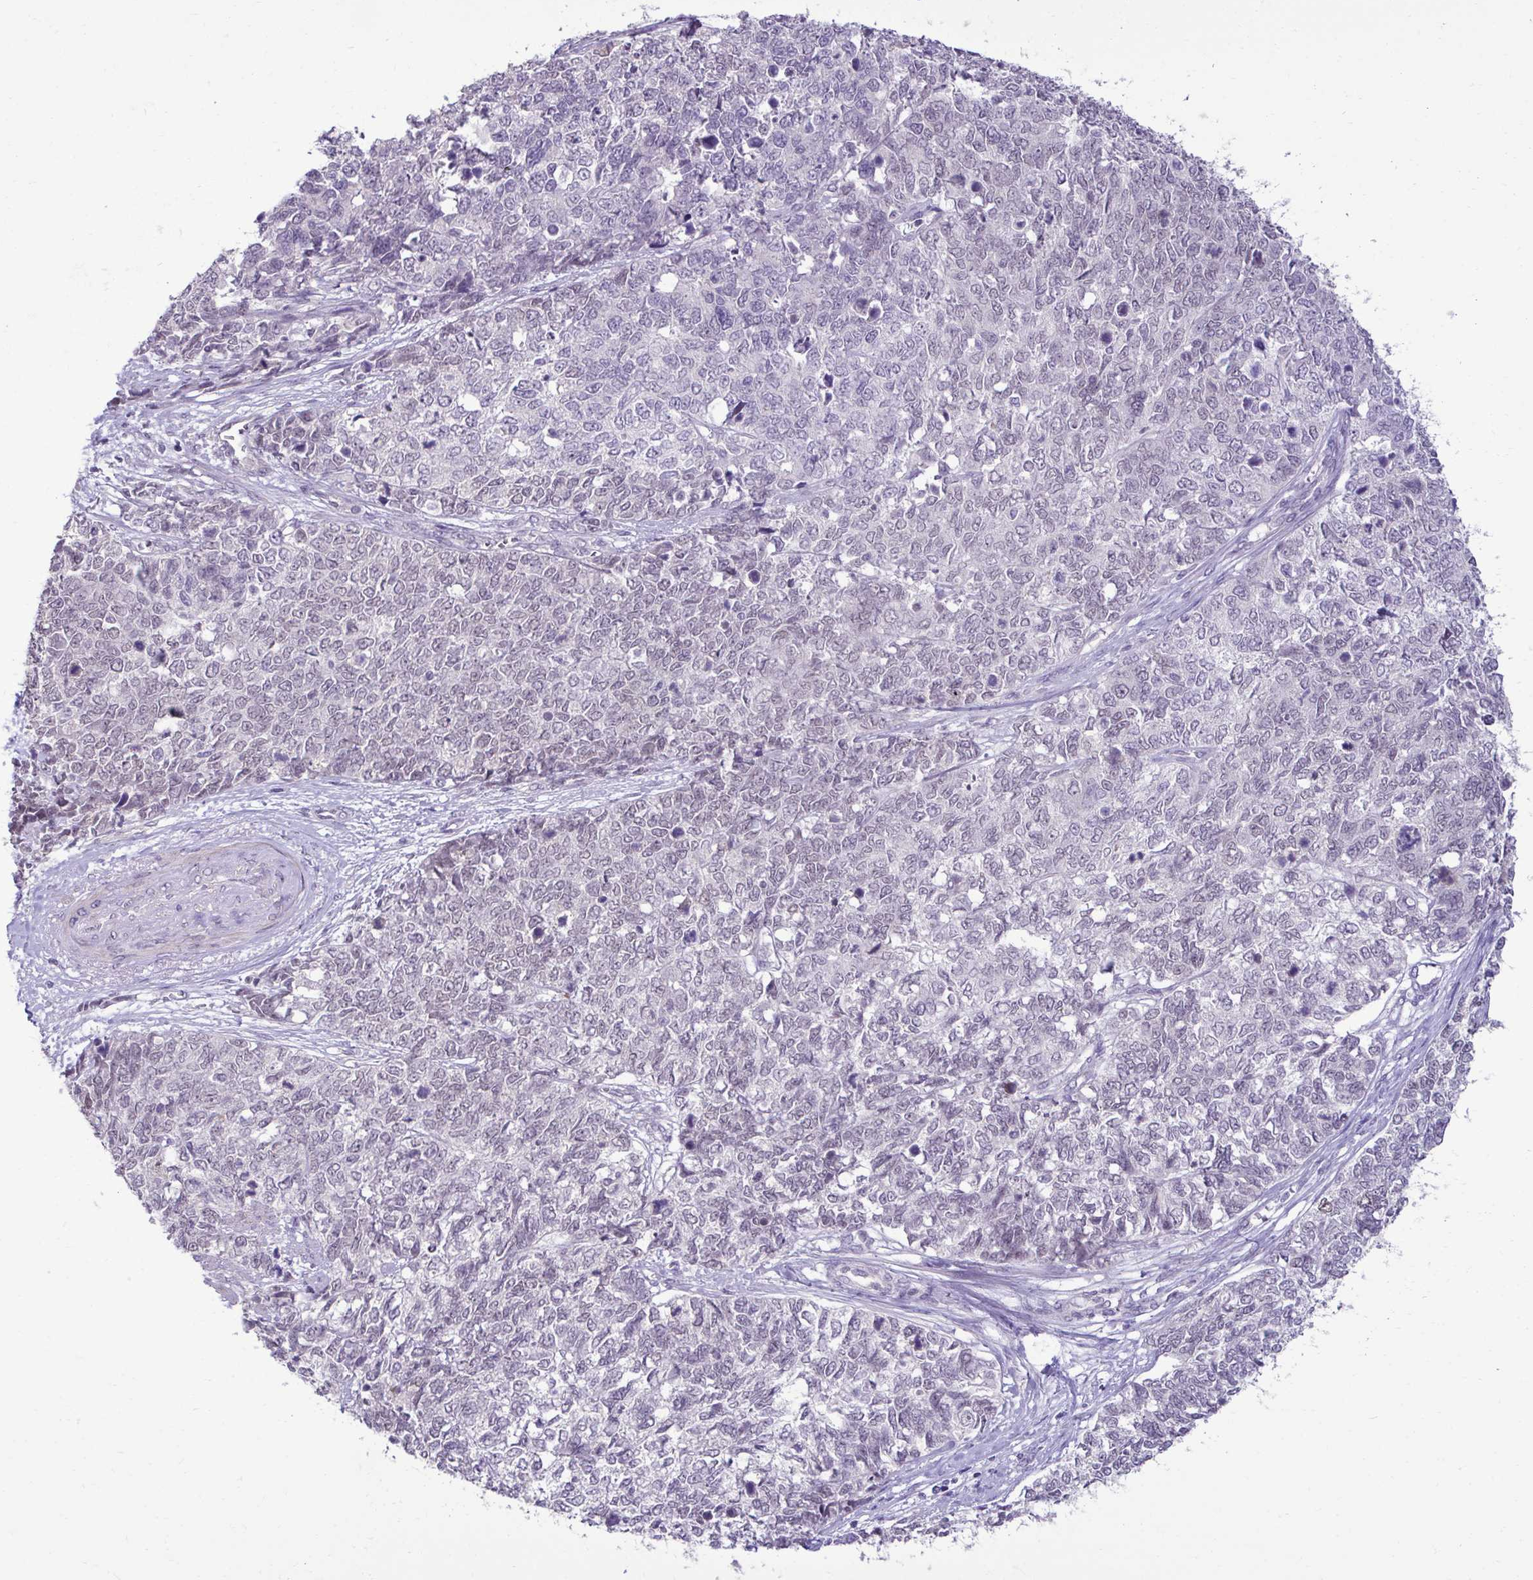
{"staining": {"intensity": "negative", "quantity": "none", "location": "none"}, "tissue": "cervical cancer", "cell_type": "Tumor cells", "image_type": "cancer", "snomed": [{"axis": "morphology", "description": "Adenocarcinoma, NOS"}, {"axis": "topography", "description": "Cervix"}], "caption": "This is an IHC photomicrograph of adenocarcinoma (cervical). There is no staining in tumor cells.", "gene": "SLC30A3", "patient": {"sex": "female", "age": 63}}